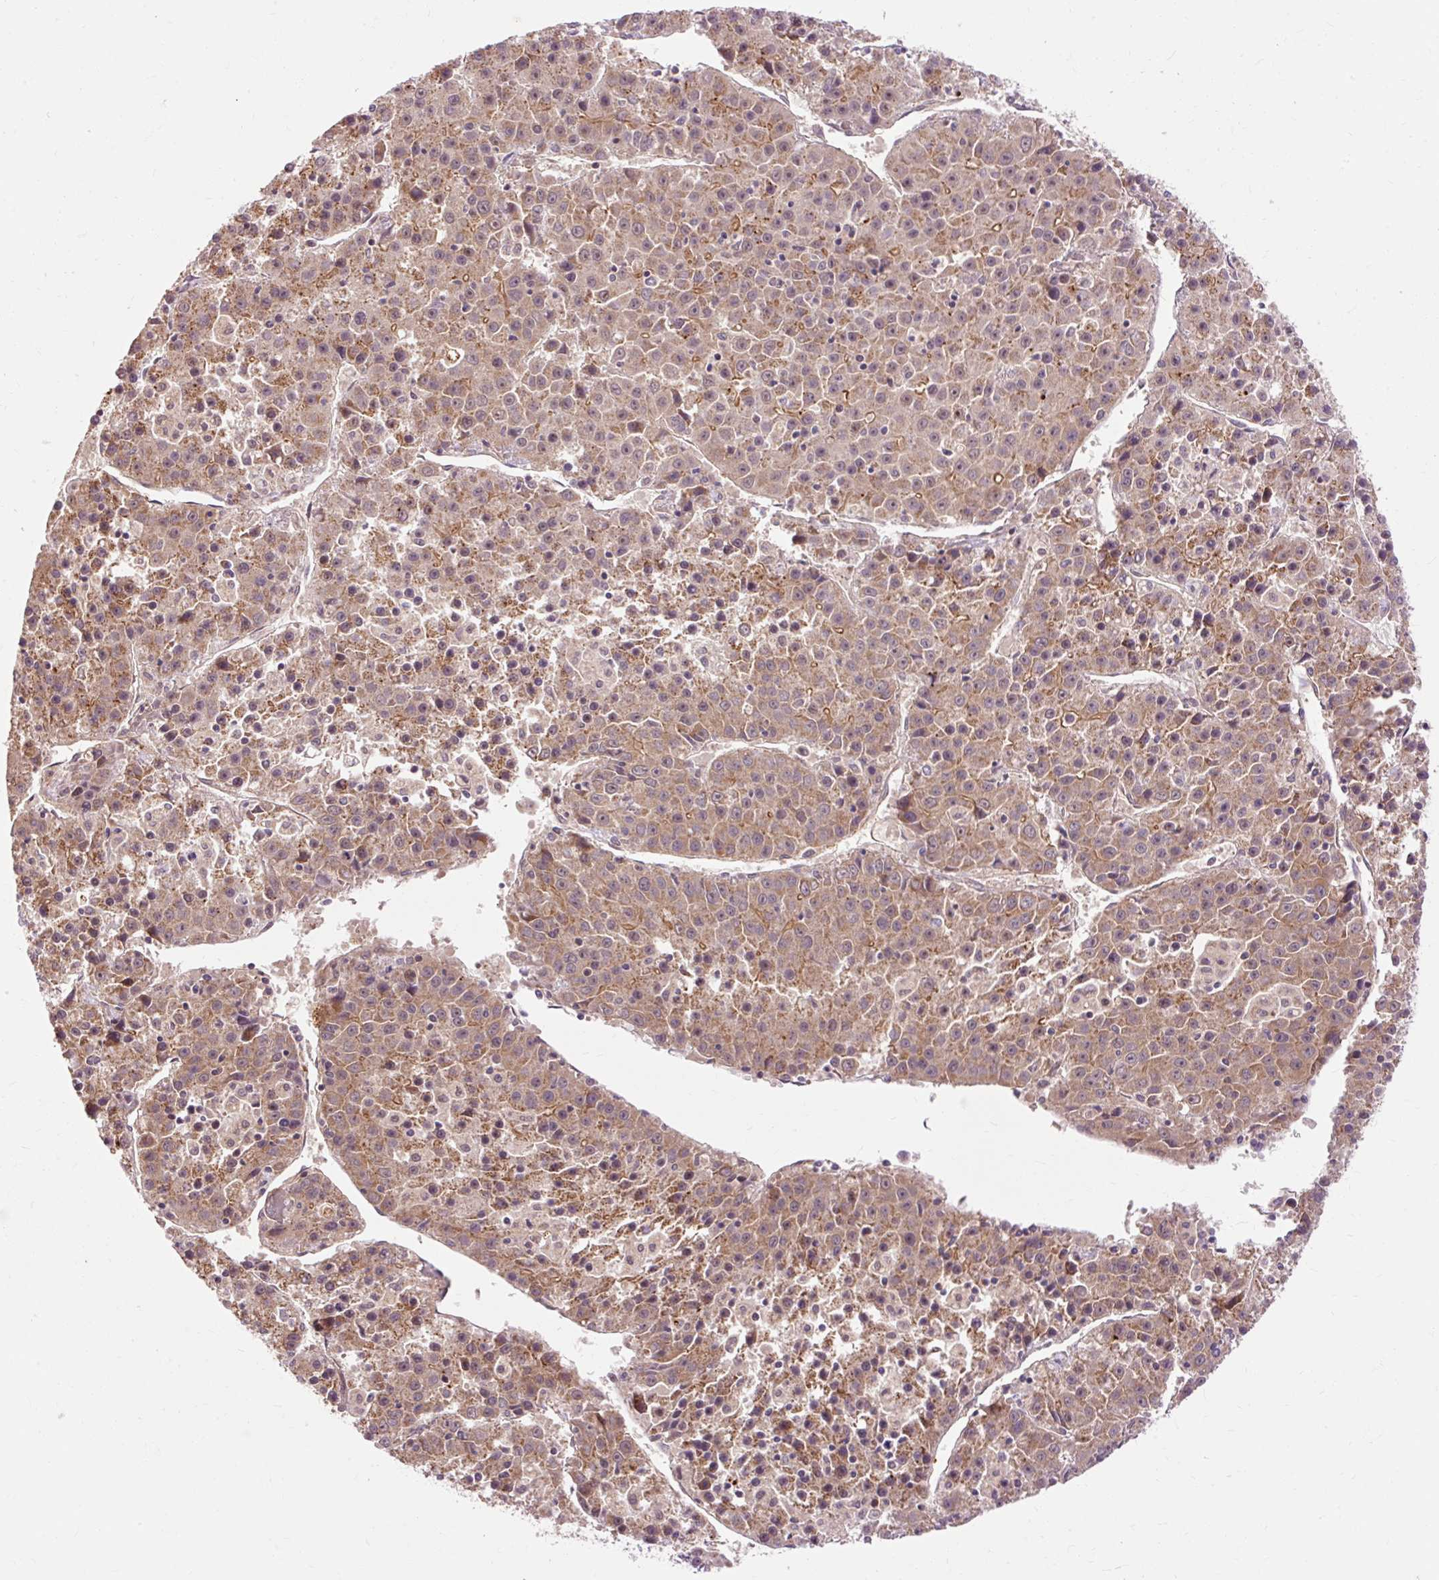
{"staining": {"intensity": "weak", "quantity": ">75%", "location": "cytoplasmic/membranous"}, "tissue": "liver cancer", "cell_type": "Tumor cells", "image_type": "cancer", "snomed": [{"axis": "morphology", "description": "Carcinoma, Hepatocellular, NOS"}, {"axis": "topography", "description": "Liver"}], "caption": "Immunohistochemistry of human liver cancer (hepatocellular carcinoma) exhibits low levels of weak cytoplasmic/membranous expression in approximately >75% of tumor cells. (DAB (3,3'-diaminobenzidine) IHC with brightfield microscopy, high magnification).", "gene": "RIPOR3", "patient": {"sex": "female", "age": 53}}